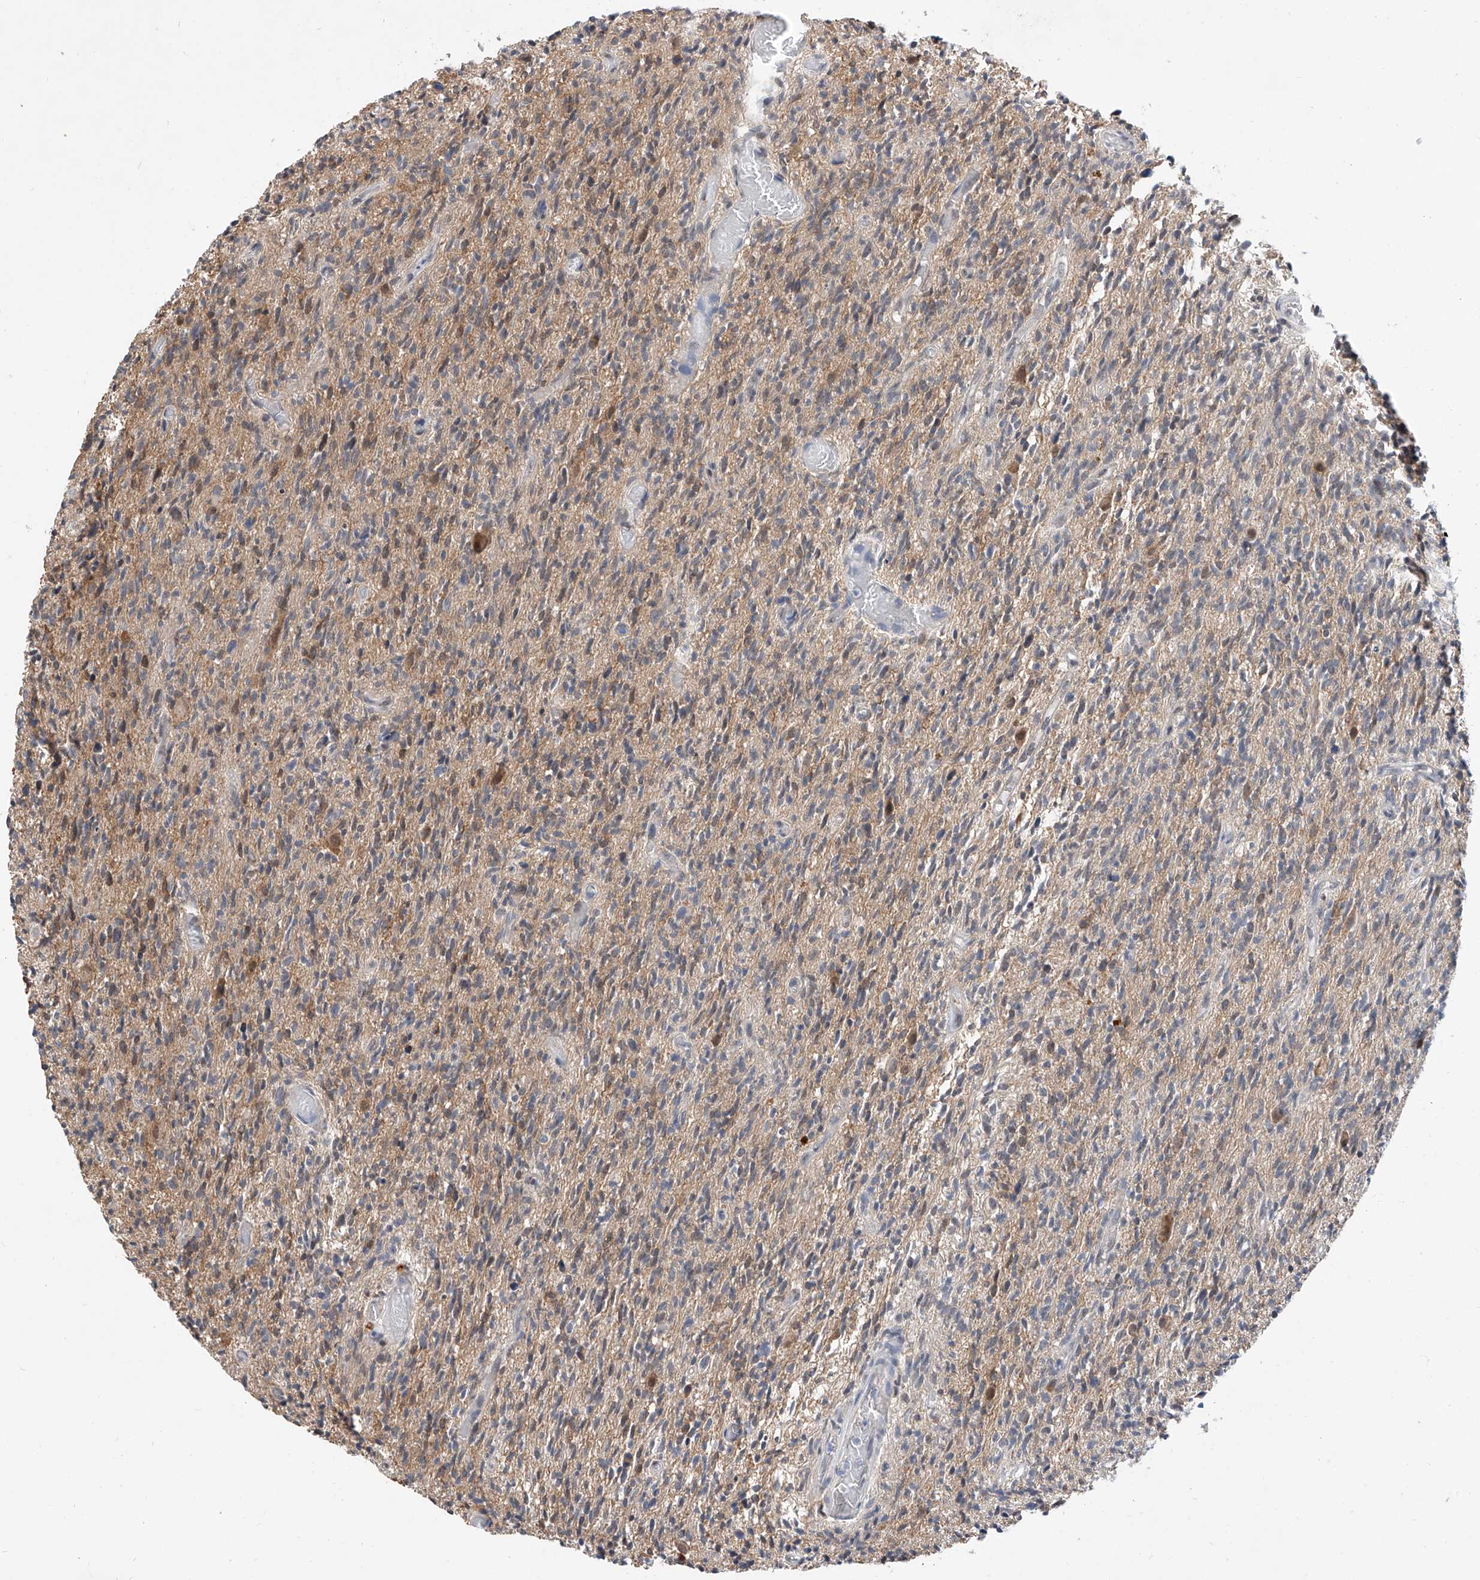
{"staining": {"intensity": "weak", "quantity": "<25%", "location": "cytoplasmic/membranous"}, "tissue": "glioma", "cell_type": "Tumor cells", "image_type": "cancer", "snomed": [{"axis": "morphology", "description": "Glioma, malignant, High grade"}, {"axis": "topography", "description": "Brain"}], "caption": "There is no significant positivity in tumor cells of glioma.", "gene": "CARMIL3", "patient": {"sex": "female", "age": 57}}